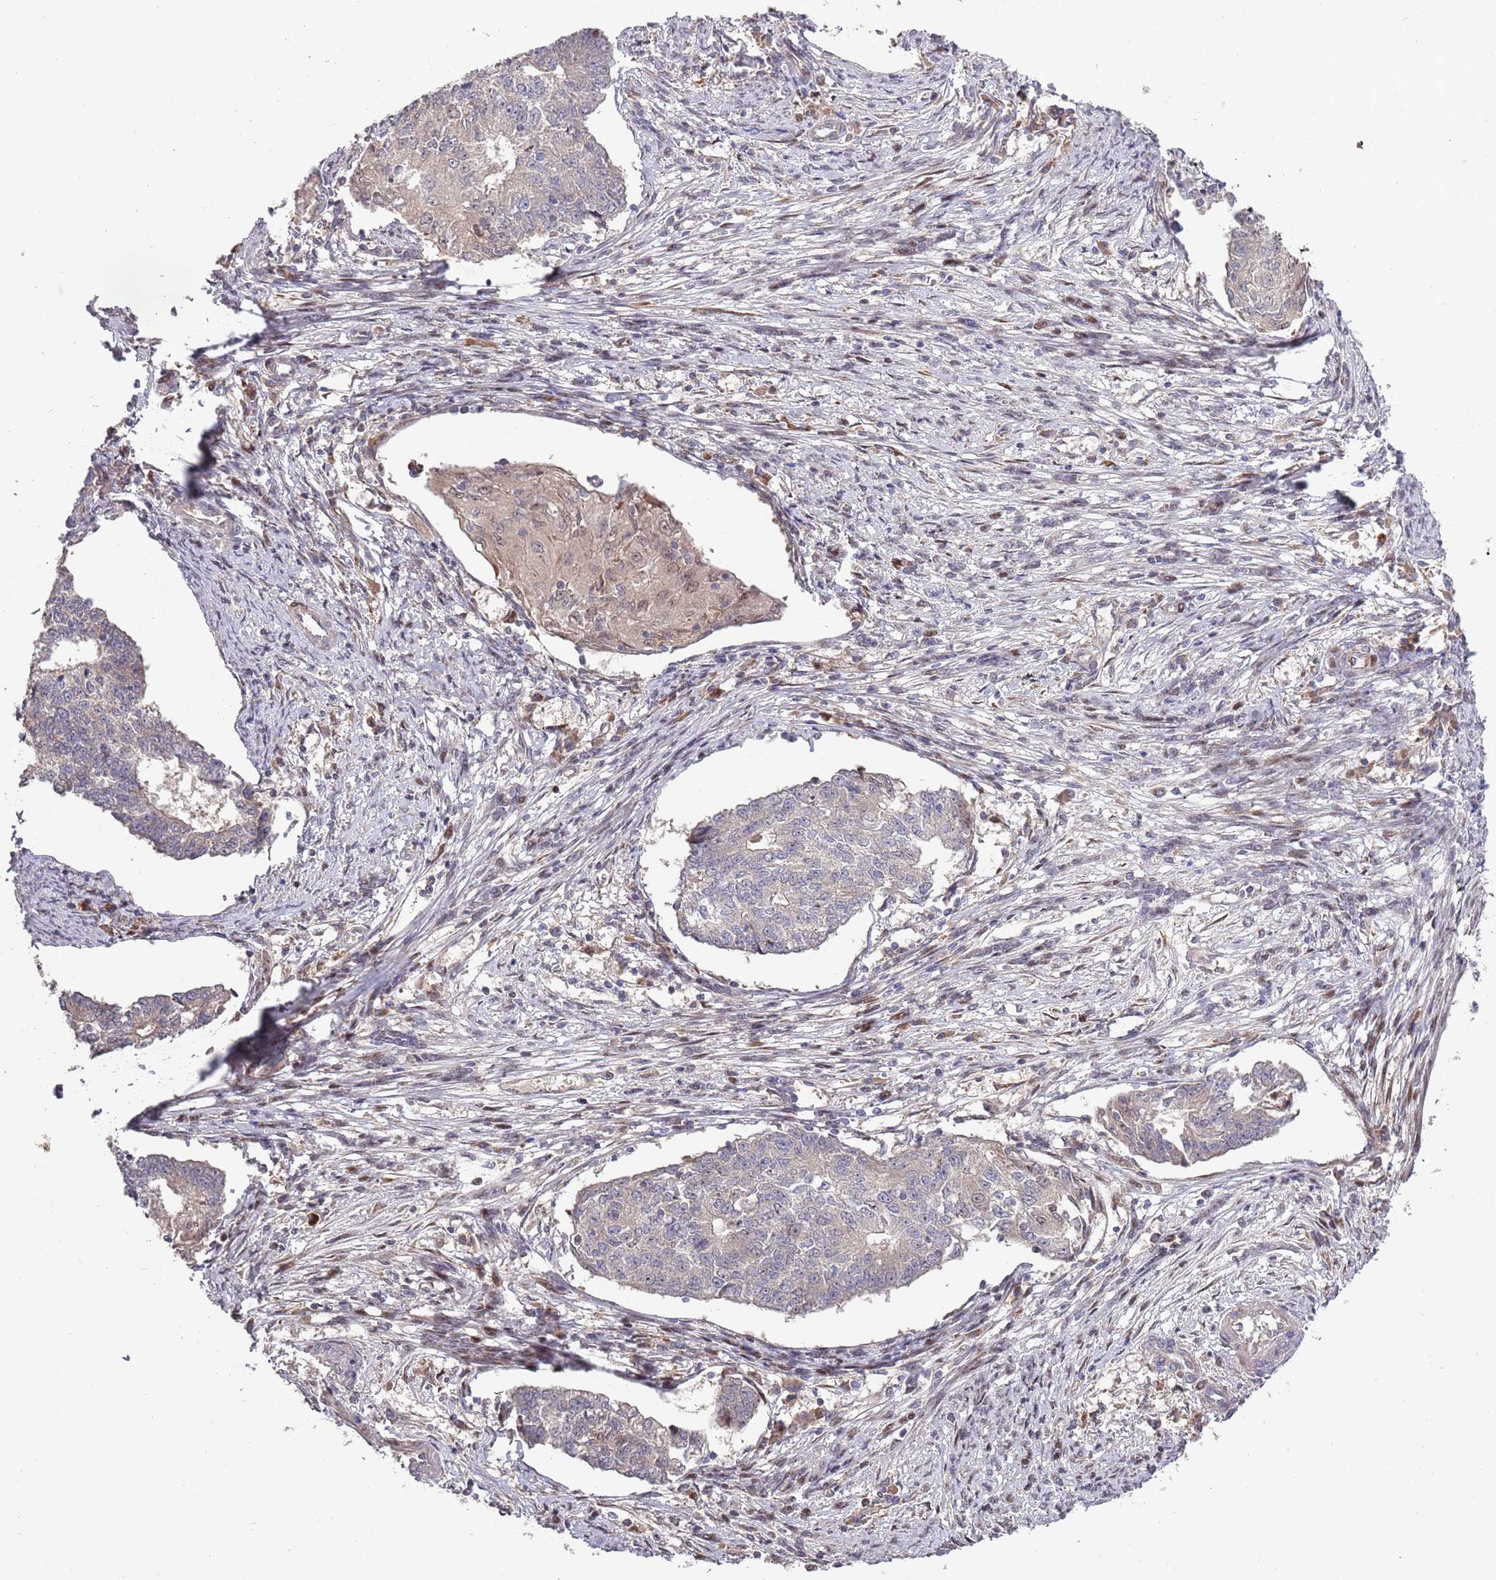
{"staining": {"intensity": "negative", "quantity": "none", "location": "none"}, "tissue": "endometrial cancer", "cell_type": "Tumor cells", "image_type": "cancer", "snomed": [{"axis": "morphology", "description": "Adenocarcinoma, NOS"}, {"axis": "topography", "description": "Endometrium"}], "caption": "A high-resolution photomicrograph shows IHC staining of adenocarcinoma (endometrial), which exhibits no significant expression in tumor cells.", "gene": "SYNDIG1L", "patient": {"sex": "female", "age": 56}}